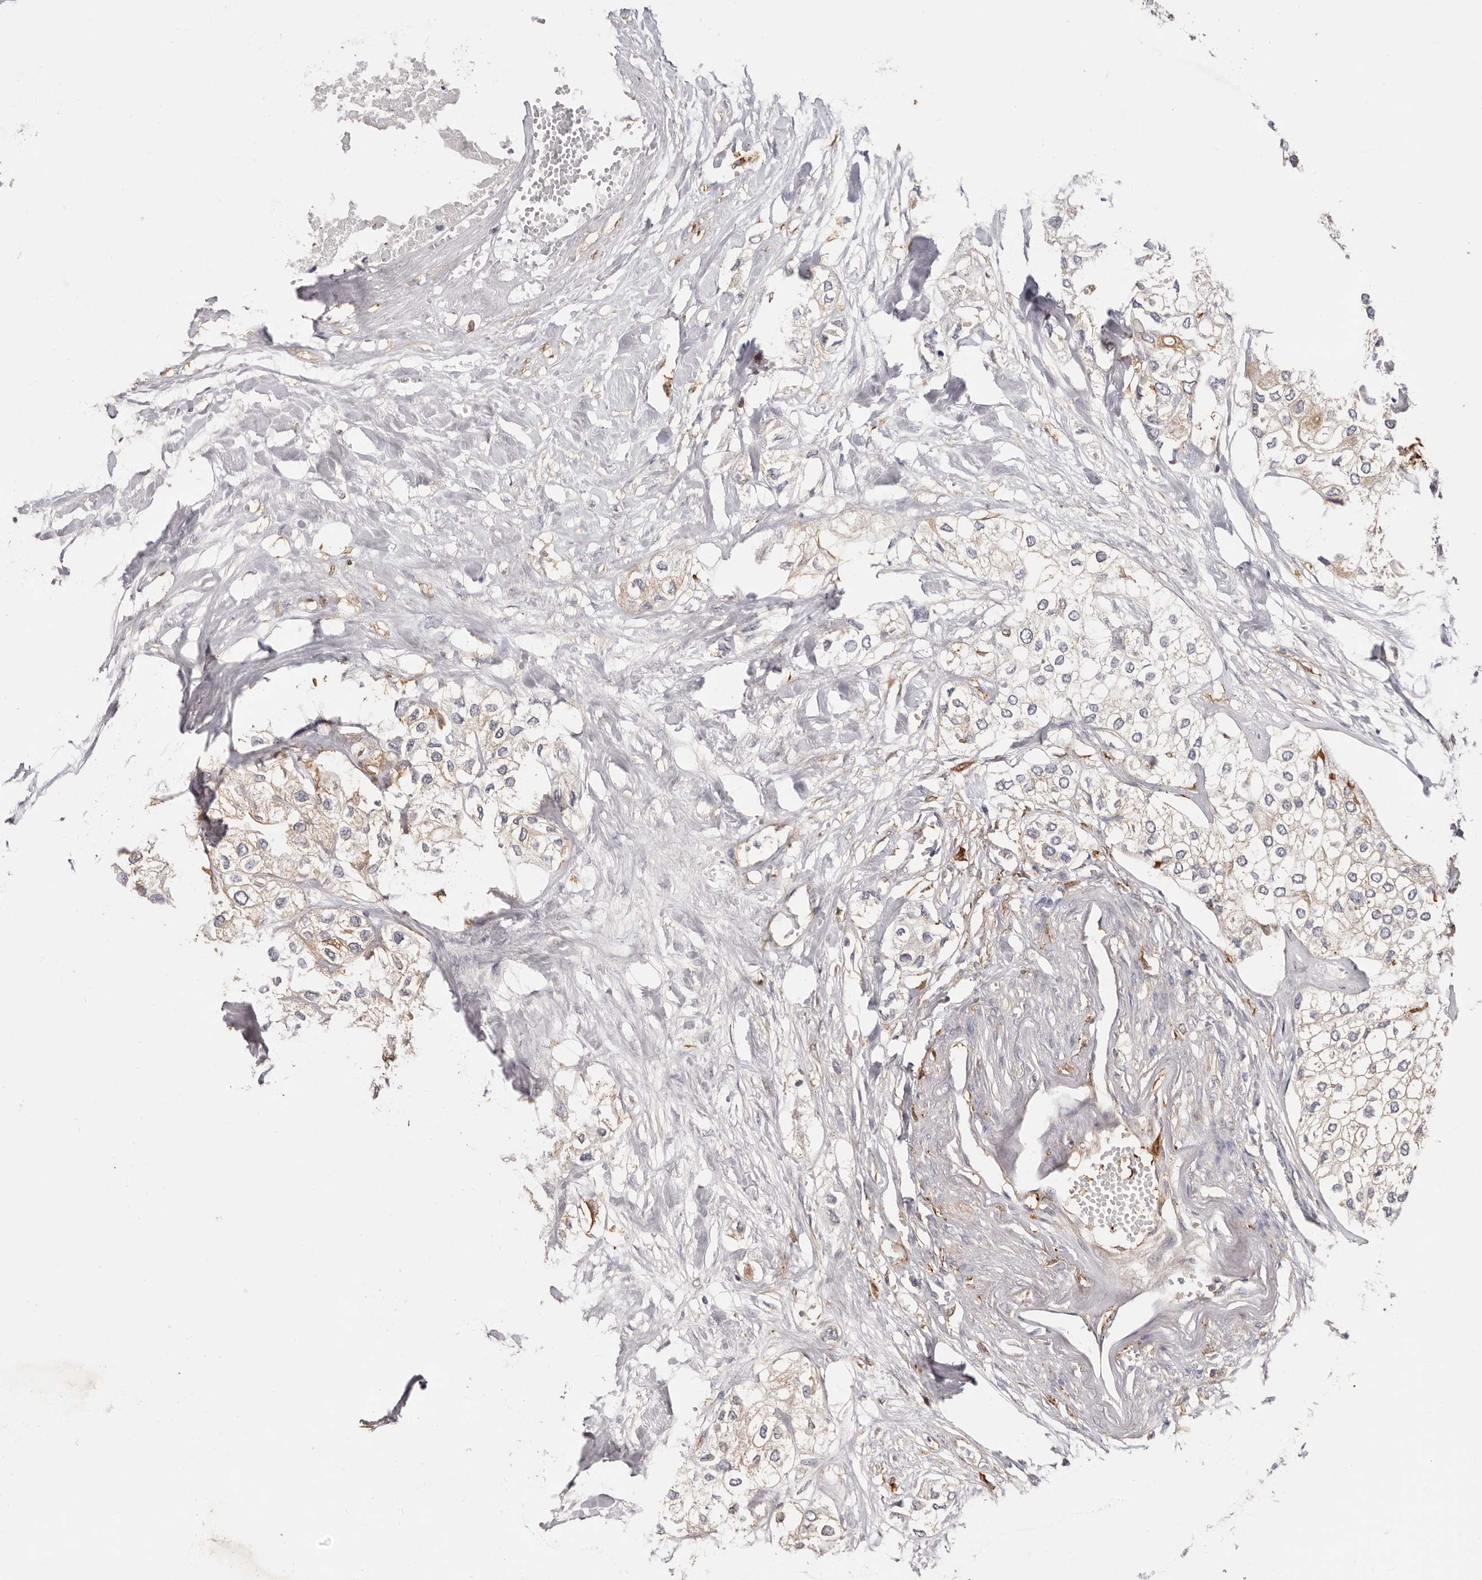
{"staining": {"intensity": "weak", "quantity": "25%-75%", "location": "cytoplasmic/membranous"}, "tissue": "urothelial cancer", "cell_type": "Tumor cells", "image_type": "cancer", "snomed": [{"axis": "morphology", "description": "Urothelial carcinoma, High grade"}, {"axis": "topography", "description": "Urinary bladder"}], "caption": "DAB immunohistochemical staining of urothelial cancer exhibits weak cytoplasmic/membranous protein staining in about 25%-75% of tumor cells. (DAB = brown stain, brightfield microscopy at high magnification).", "gene": "LAP3", "patient": {"sex": "male", "age": 64}}